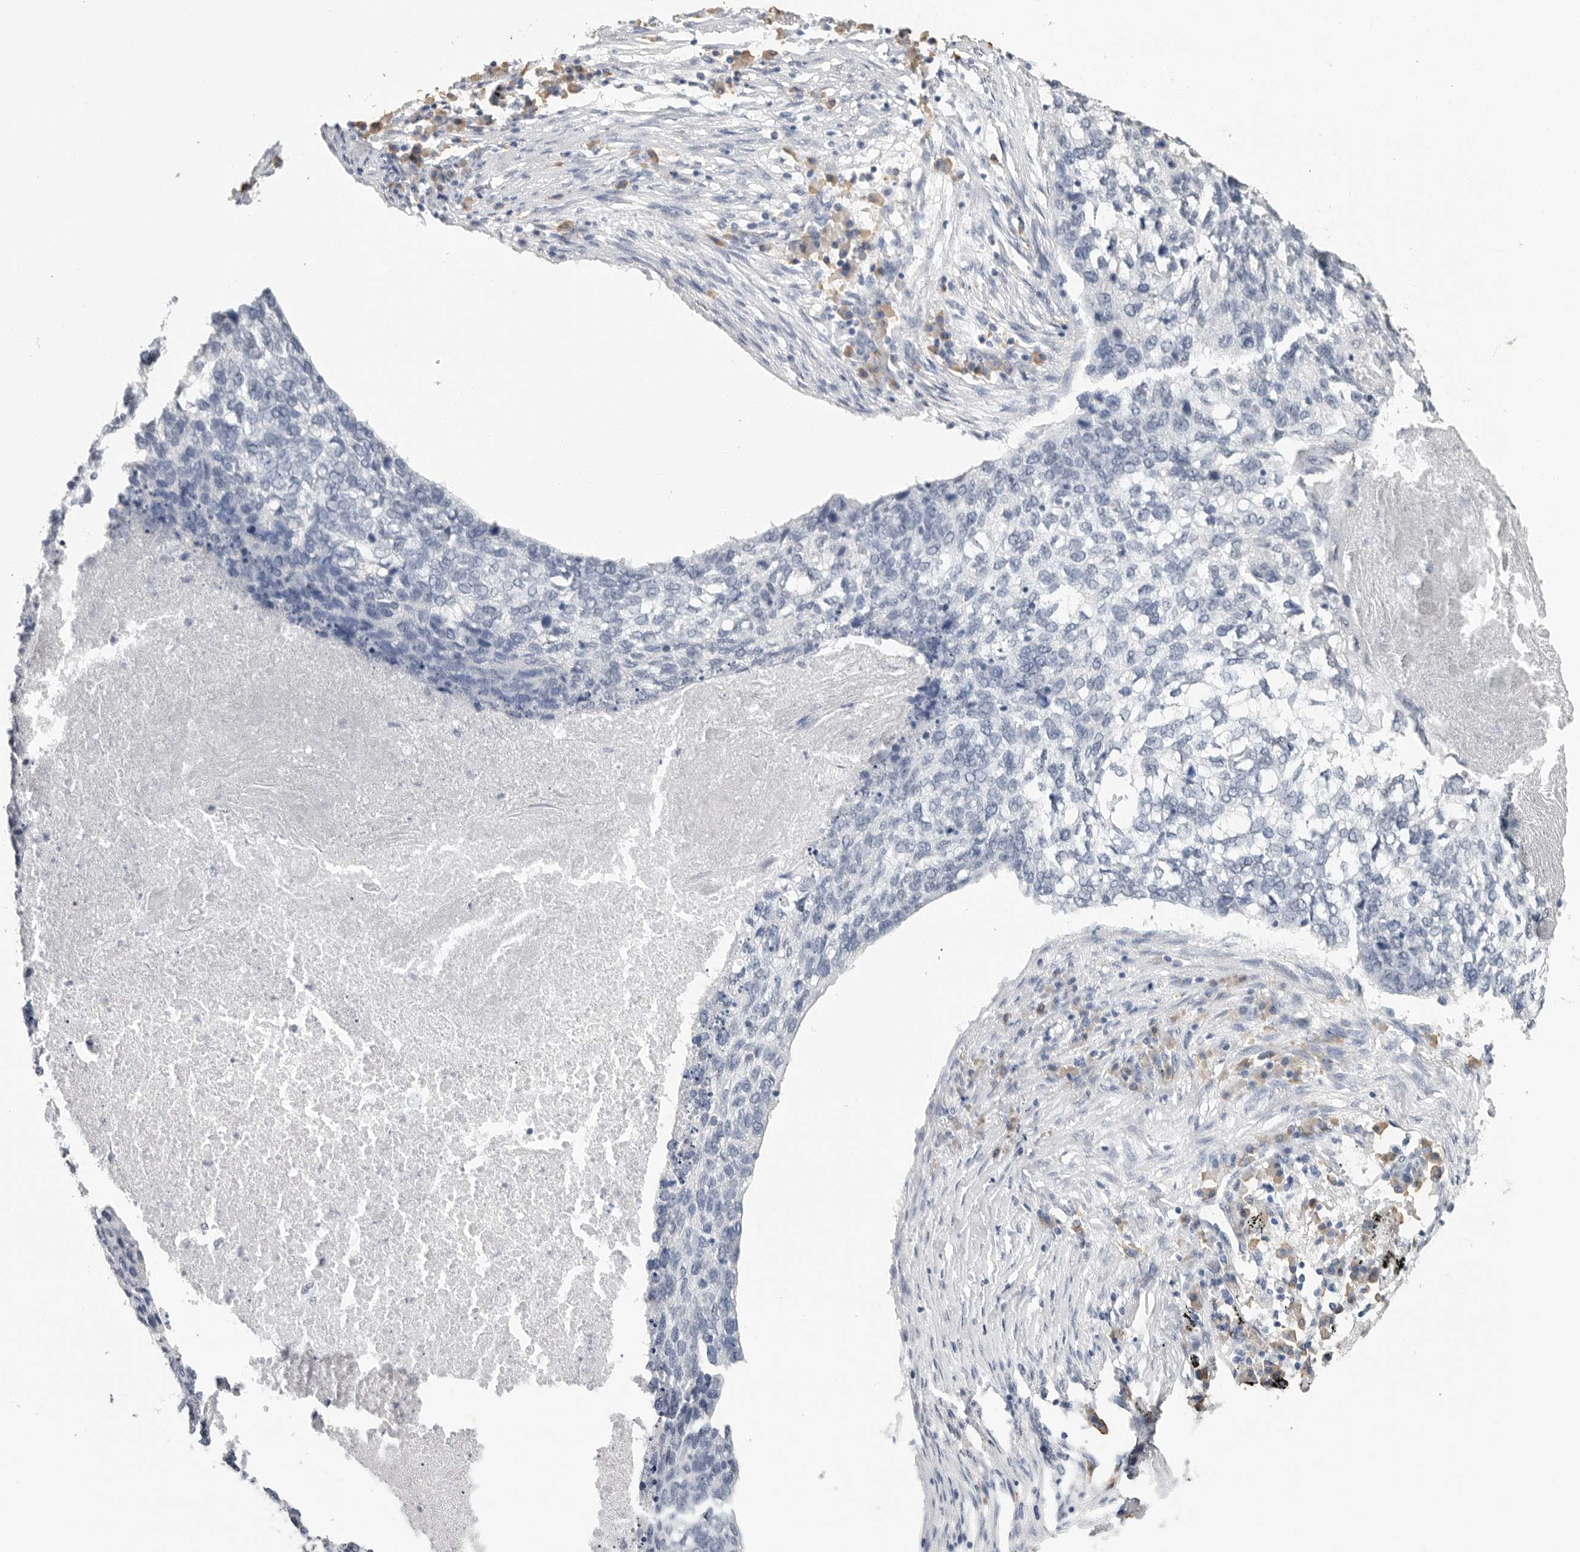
{"staining": {"intensity": "negative", "quantity": "none", "location": "none"}, "tissue": "lung cancer", "cell_type": "Tumor cells", "image_type": "cancer", "snomed": [{"axis": "morphology", "description": "Squamous cell carcinoma, NOS"}, {"axis": "topography", "description": "Lung"}], "caption": "A histopathology image of human lung squamous cell carcinoma is negative for staining in tumor cells.", "gene": "ARHGEF10", "patient": {"sex": "female", "age": 63}}